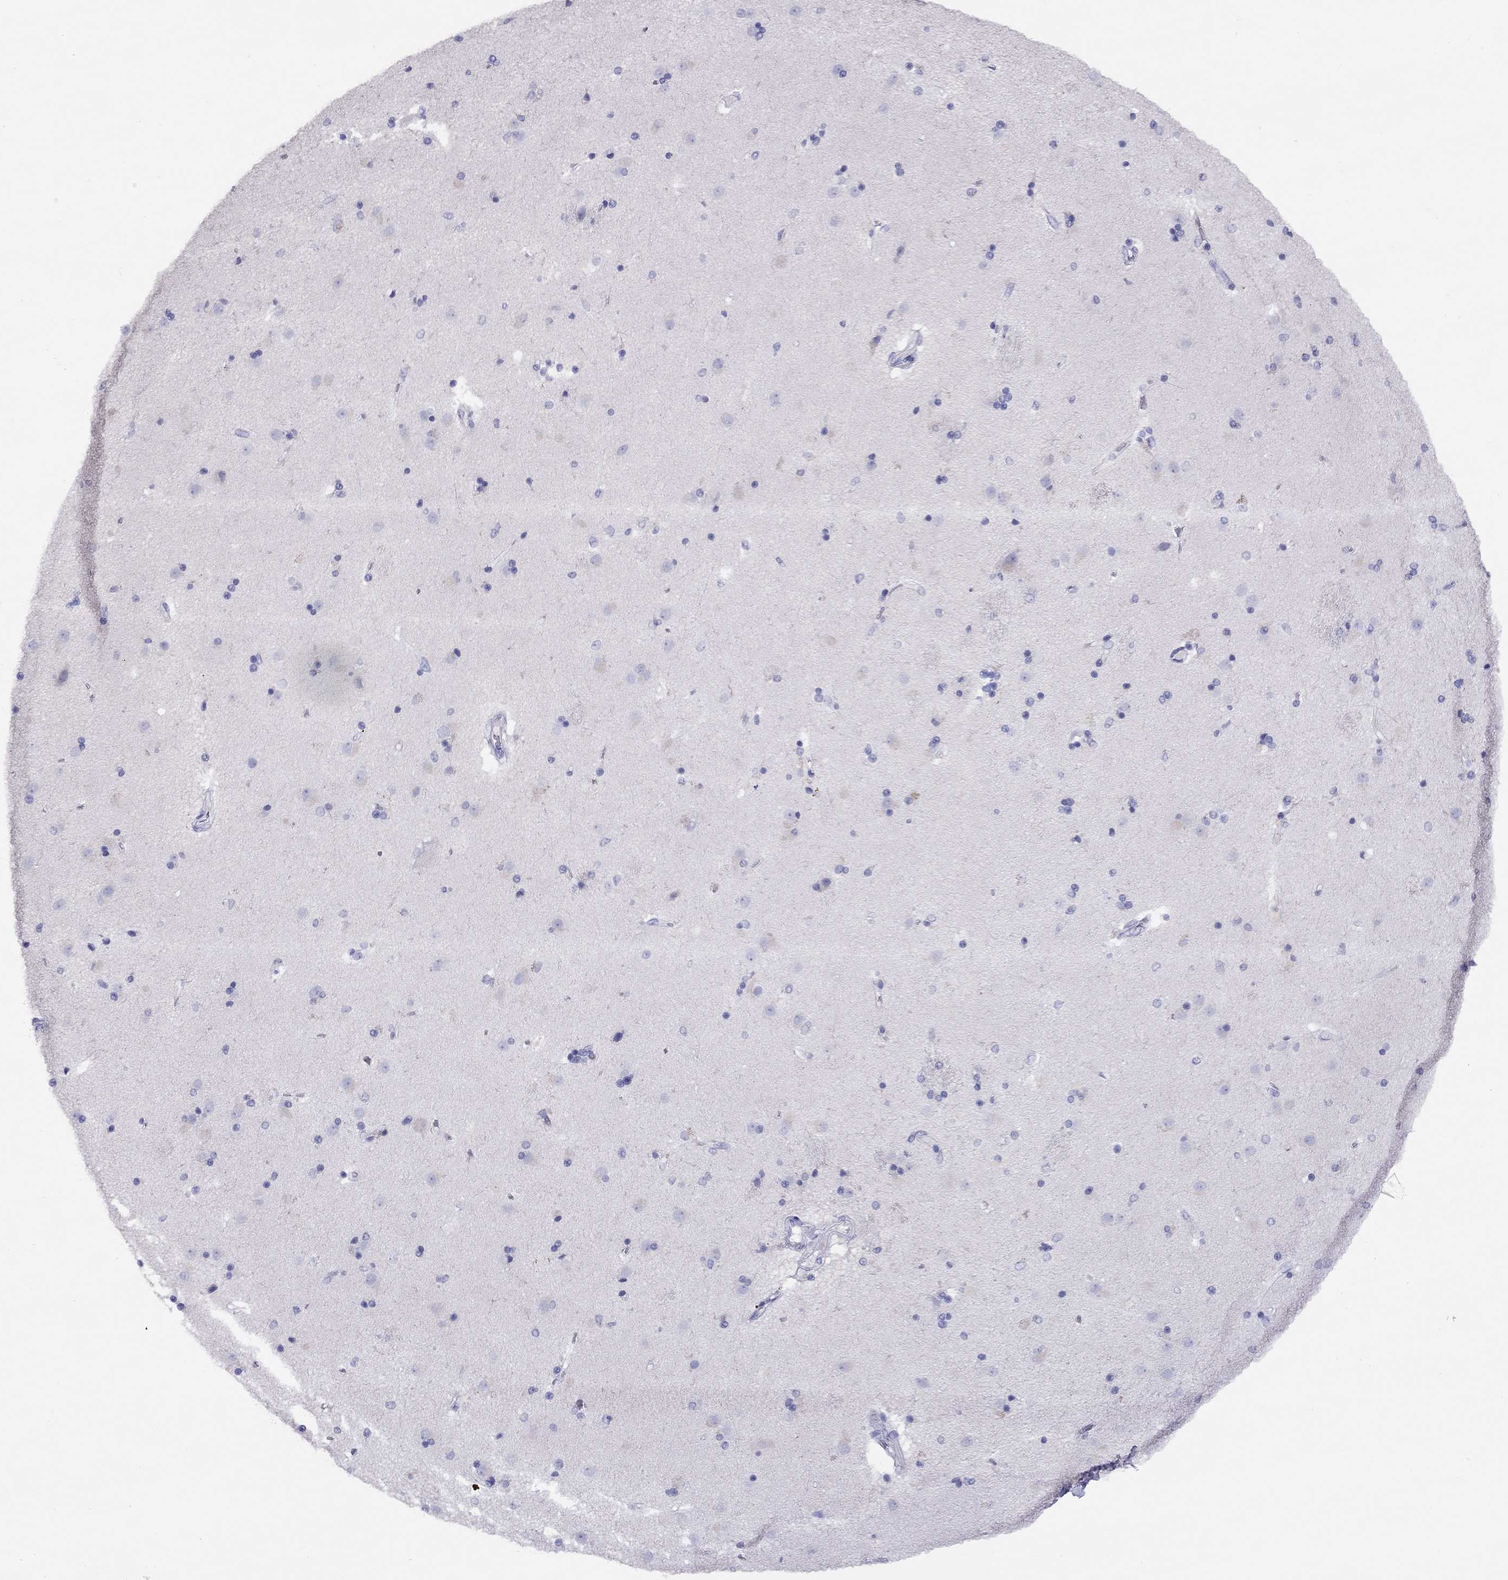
{"staining": {"intensity": "negative", "quantity": "none", "location": "none"}, "tissue": "caudate", "cell_type": "Glial cells", "image_type": "normal", "snomed": [{"axis": "morphology", "description": "Normal tissue, NOS"}, {"axis": "topography", "description": "Lateral ventricle wall"}], "caption": "IHC image of benign caudate: caudate stained with DAB demonstrates no significant protein staining in glial cells.", "gene": "LRIT2", "patient": {"sex": "male", "age": 54}}